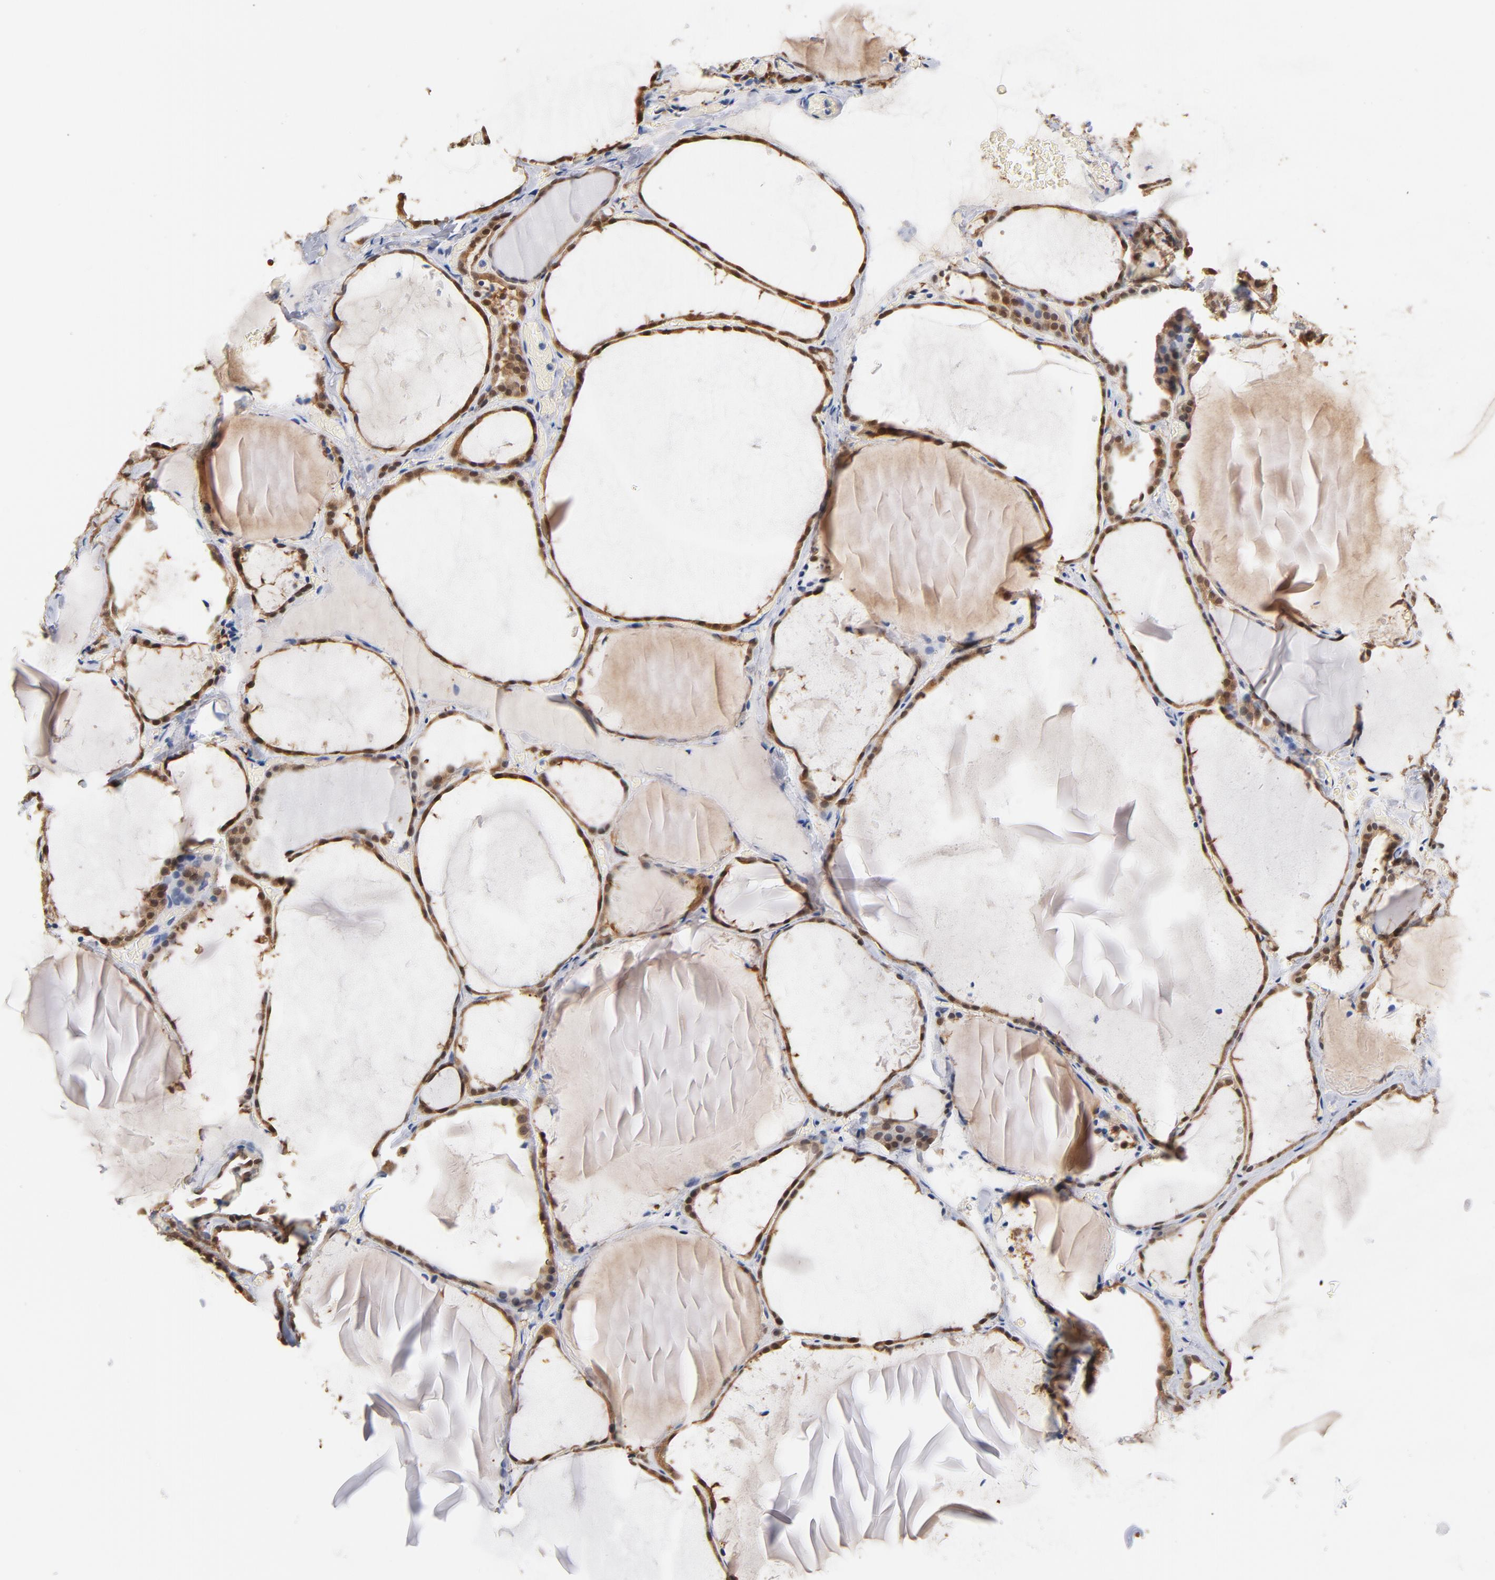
{"staining": {"intensity": "strong", "quantity": ">75%", "location": "cytoplasmic/membranous"}, "tissue": "thyroid gland", "cell_type": "Glandular cells", "image_type": "normal", "snomed": [{"axis": "morphology", "description": "Normal tissue, NOS"}, {"axis": "topography", "description": "Thyroid gland"}], "caption": "Immunohistochemistry (IHC) photomicrograph of benign thyroid gland: thyroid gland stained using IHC exhibits high levels of strong protein expression localized specifically in the cytoplasmic/membranous of glandular cells, appearing as a cytoplasmic/membranous brown color.", "gene": "MIF", "patient": {"sex": "female", "age": 22}}